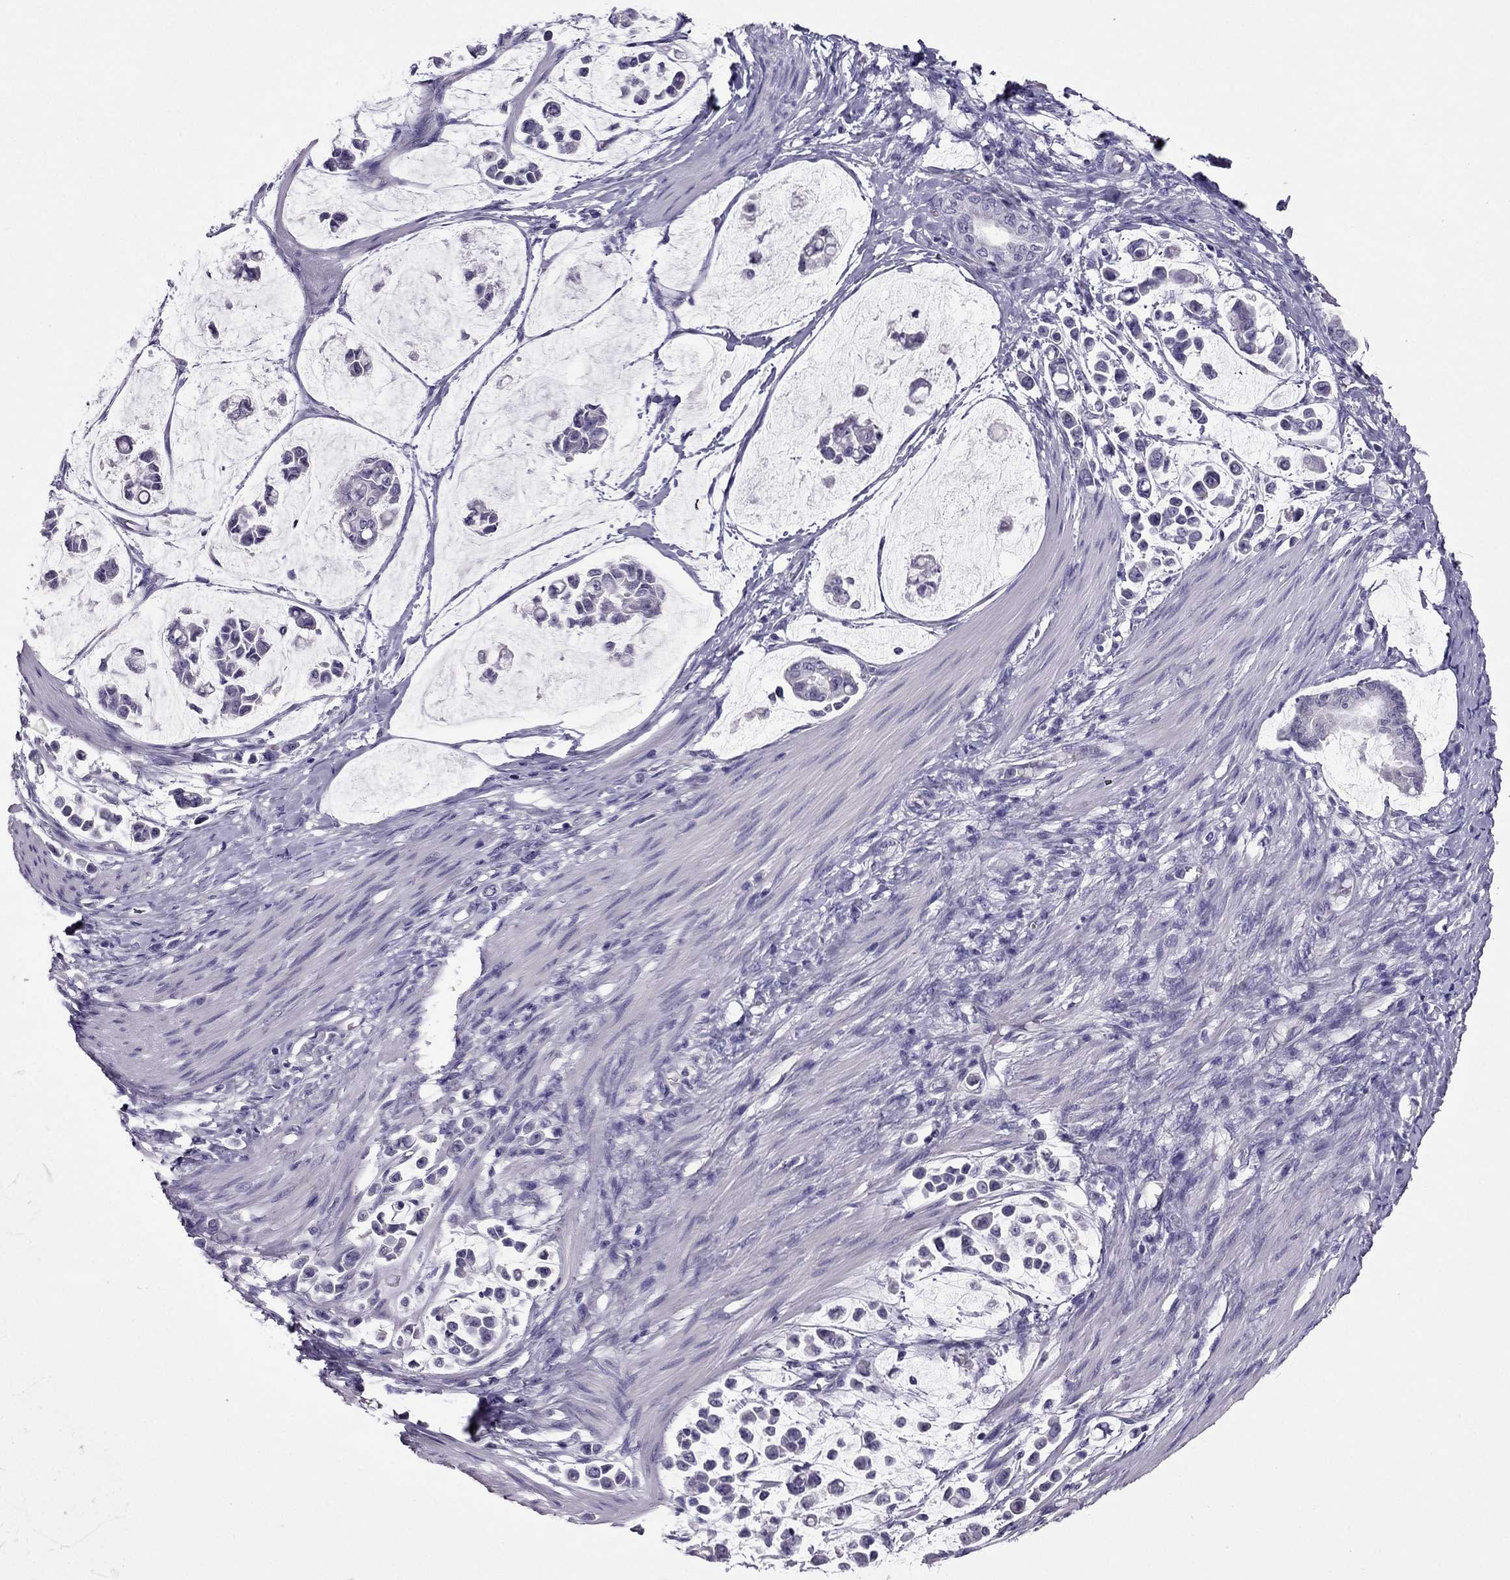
{"staining": {"intensity": "negative", "quantity": "none", "location": "none"}, "tissue": "stomach cancer", "cell_type": "Tumor cells", "image_type": "cancer", "snomed": [{"axis": "morphology", "description": "Adenocarcinoma, NOS"}, {"axis": "topography", "description": "Stomach"}], "caption": "DAB (3,3'-diaminobenzidine) immunohistochemical staining of human stomach cancer (adenocarcinoma) reveals no significant positivity in tumor cells.", "gene": "PDE6A", "patient": {"sex": "male", "age": 82}}